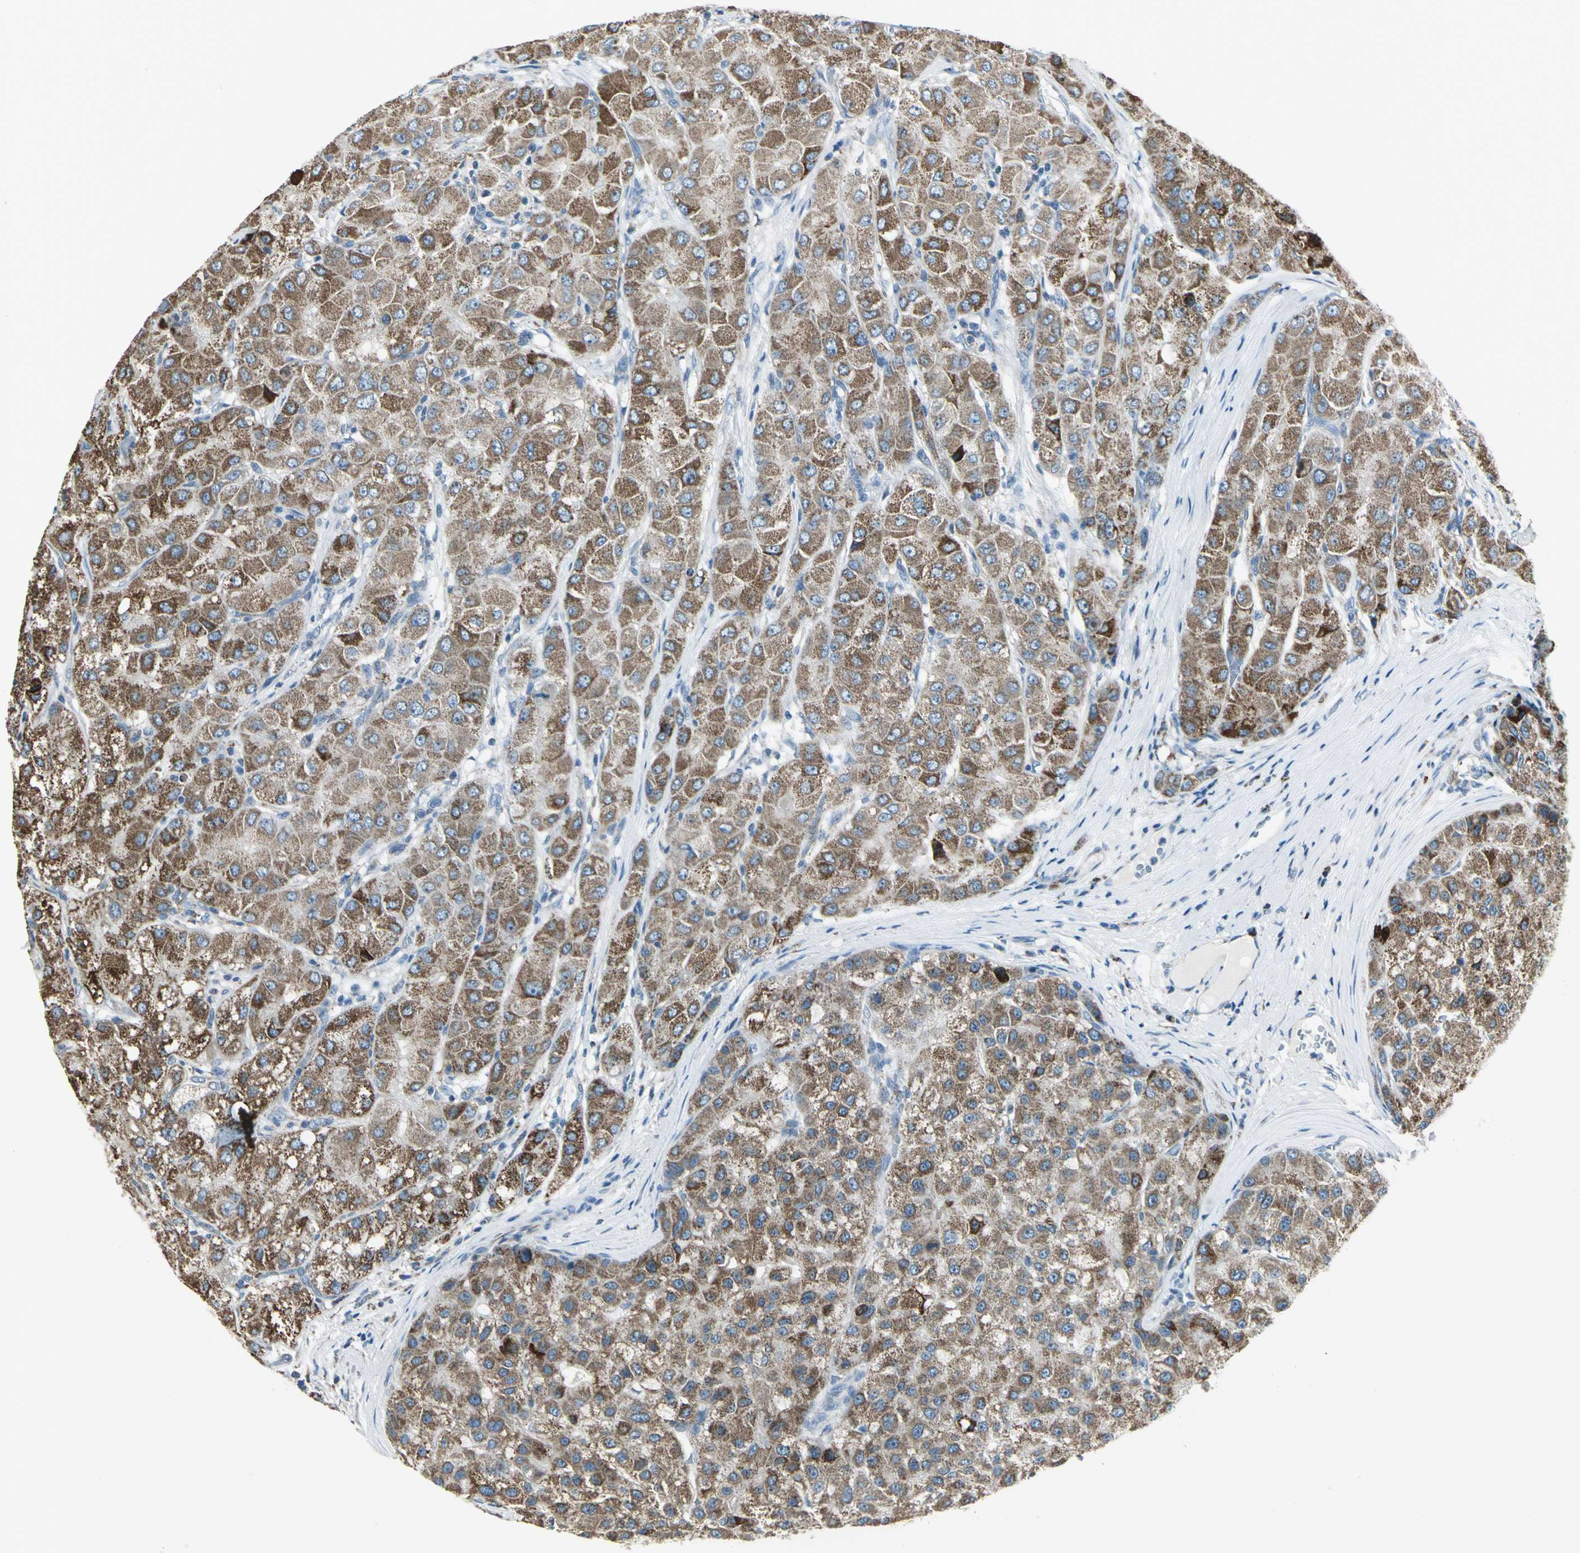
{"staining": {"intensity": "strong", "quantity": ">75%", "location": "cytoplasmic/membranous"}, "tissue": "liver cancer", "cell_type": "Tumor cells", "image_type": "cancer", "snomed": [{"axis": "morphology", "description": "Carcinoma, Hepatocellular, NOS"}, {"axis": "topography", "description": "Liver"}], "caption": "Liver cancer (hepatocellular carcinoma) tissue demonstrates strong cytoplasmic/membranous positivity in about >75% of tumor cells, visualized by immunohistochemistry.", "gene": "ACADM", "patient": {"sex": "male", "age": 80}}